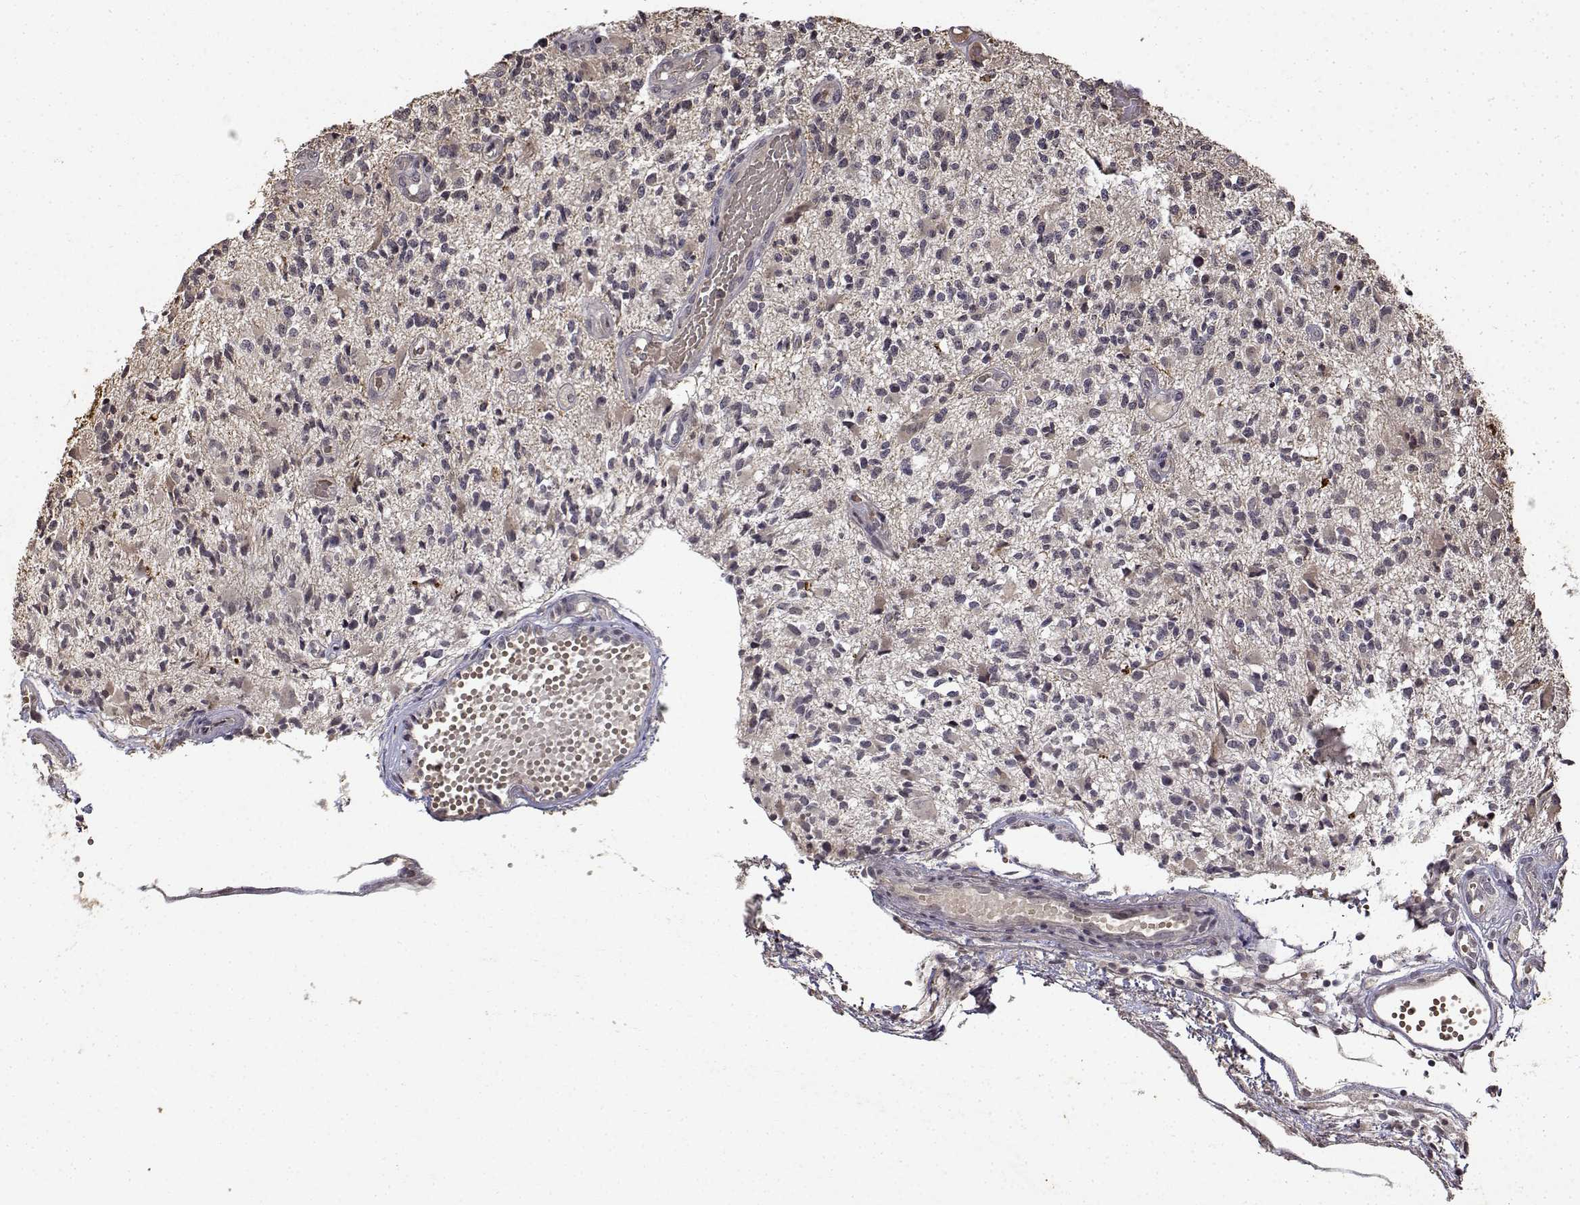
{"staining": {"intensity": "negative", "quantity": "none", "location": "none"}, "tissue": "glioma", "cell_type": "Tumor cells", "image_type": "cancer", "snomed": [{"axis": "morphology", "description": "Glioma, malignant, High grade"}, {"axis": "topography", "description": "Brain"}], "caption": "Image shows no protein positivity in tumor cells of malignant glioma (high-grade) tissue.", "gene": "BDNF", "patient": {"sex": "female", "age": 63}}